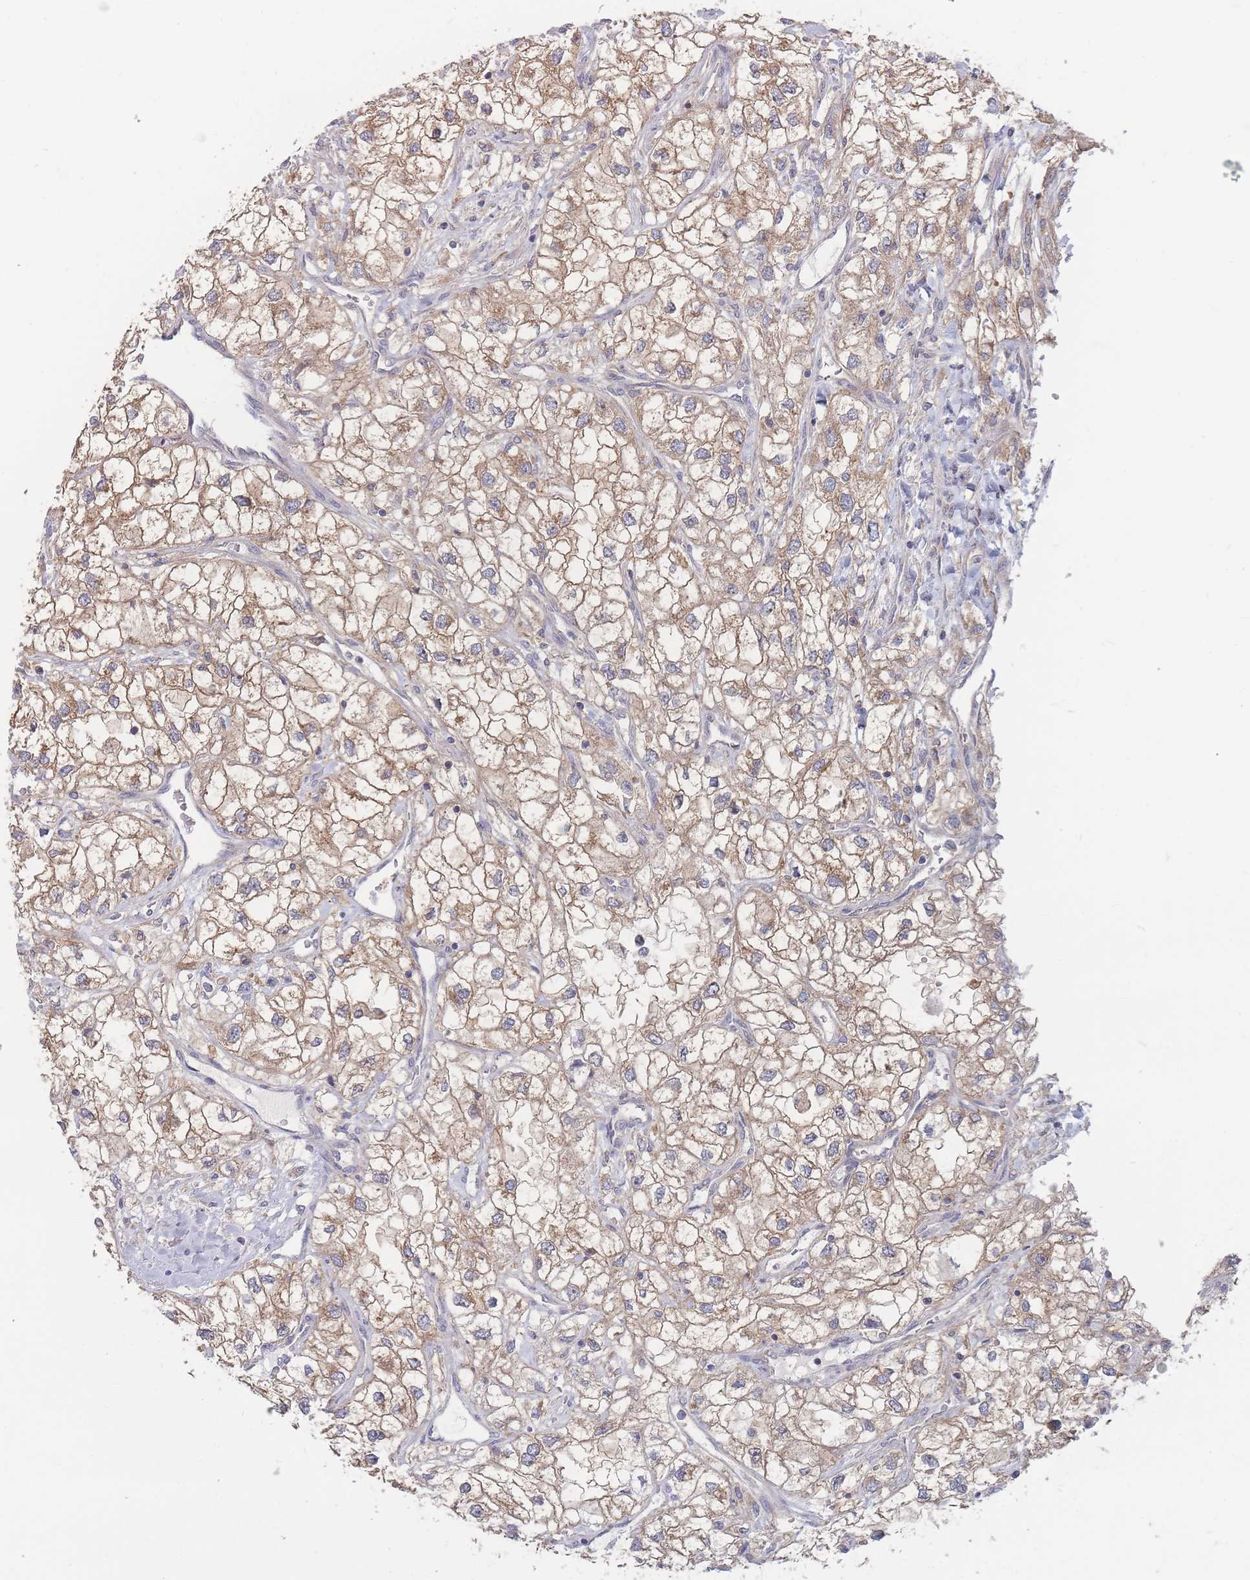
{"staining": {"intensity": "moderate", "quantity": ">75%", "location": "cytoplasmic/membranous"}, "tissue": "renal cancer", "cell_type": "Tumor cells", "image_type": "cancer", "snomed": [{"axis": "morphology", "description": "Adenocarcinoma, NOS"}, {"axis": "topography", "description": "Kidney"}], "caption": "Moderate cytoplasmic/membranous protein staining is identified in approximately >75% of tumor cells in renal cancer (adenocarcinoma).", "gene": "EFCC1", "patient": {"sex": "male", "age": 59}}